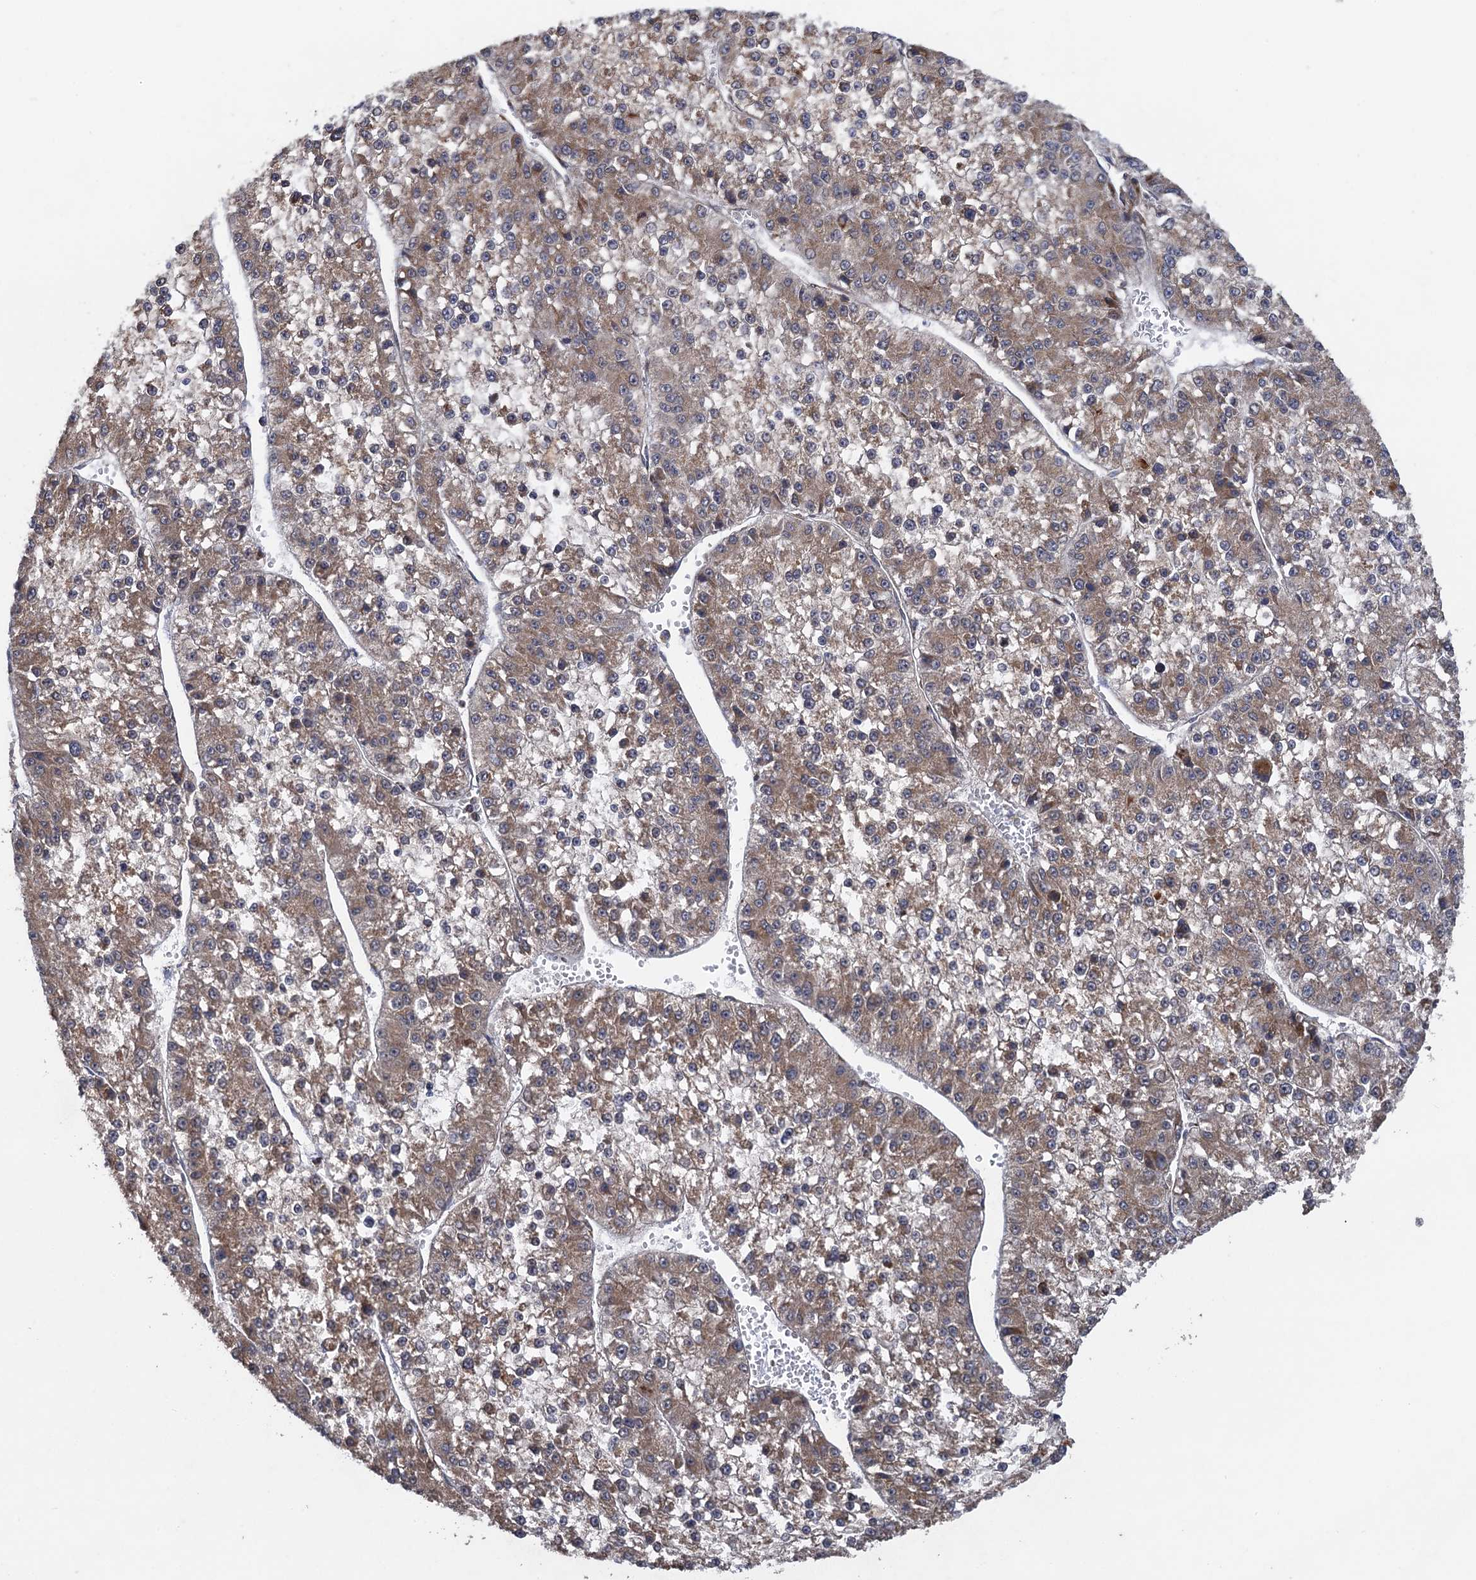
{"staining": {"intensity": "weak", "quantity": "25%-75%", "location": "cytoplasmic/membranous"}, "tissue": "liver cancer", "cell_type": "Tumor cells", "image_type": "cancer", "snomed": [{"axis": "morphology", "description": "Carcinoma, Hepatocellular, NOS"}, {"axis": "topography", "description": "Liver"}], "caption": "Liver hepatocellular carcinoma stained with immunohistochemistry (IHC) displays weak cytoplasmic/membranous positivity in approximately 25%-75% of tumor cells. (DAB IHC, brown staining for protein, blue staining for nuclei).", "gene": "HAUS1", "patient": {"sex": "female", "age": 73}}